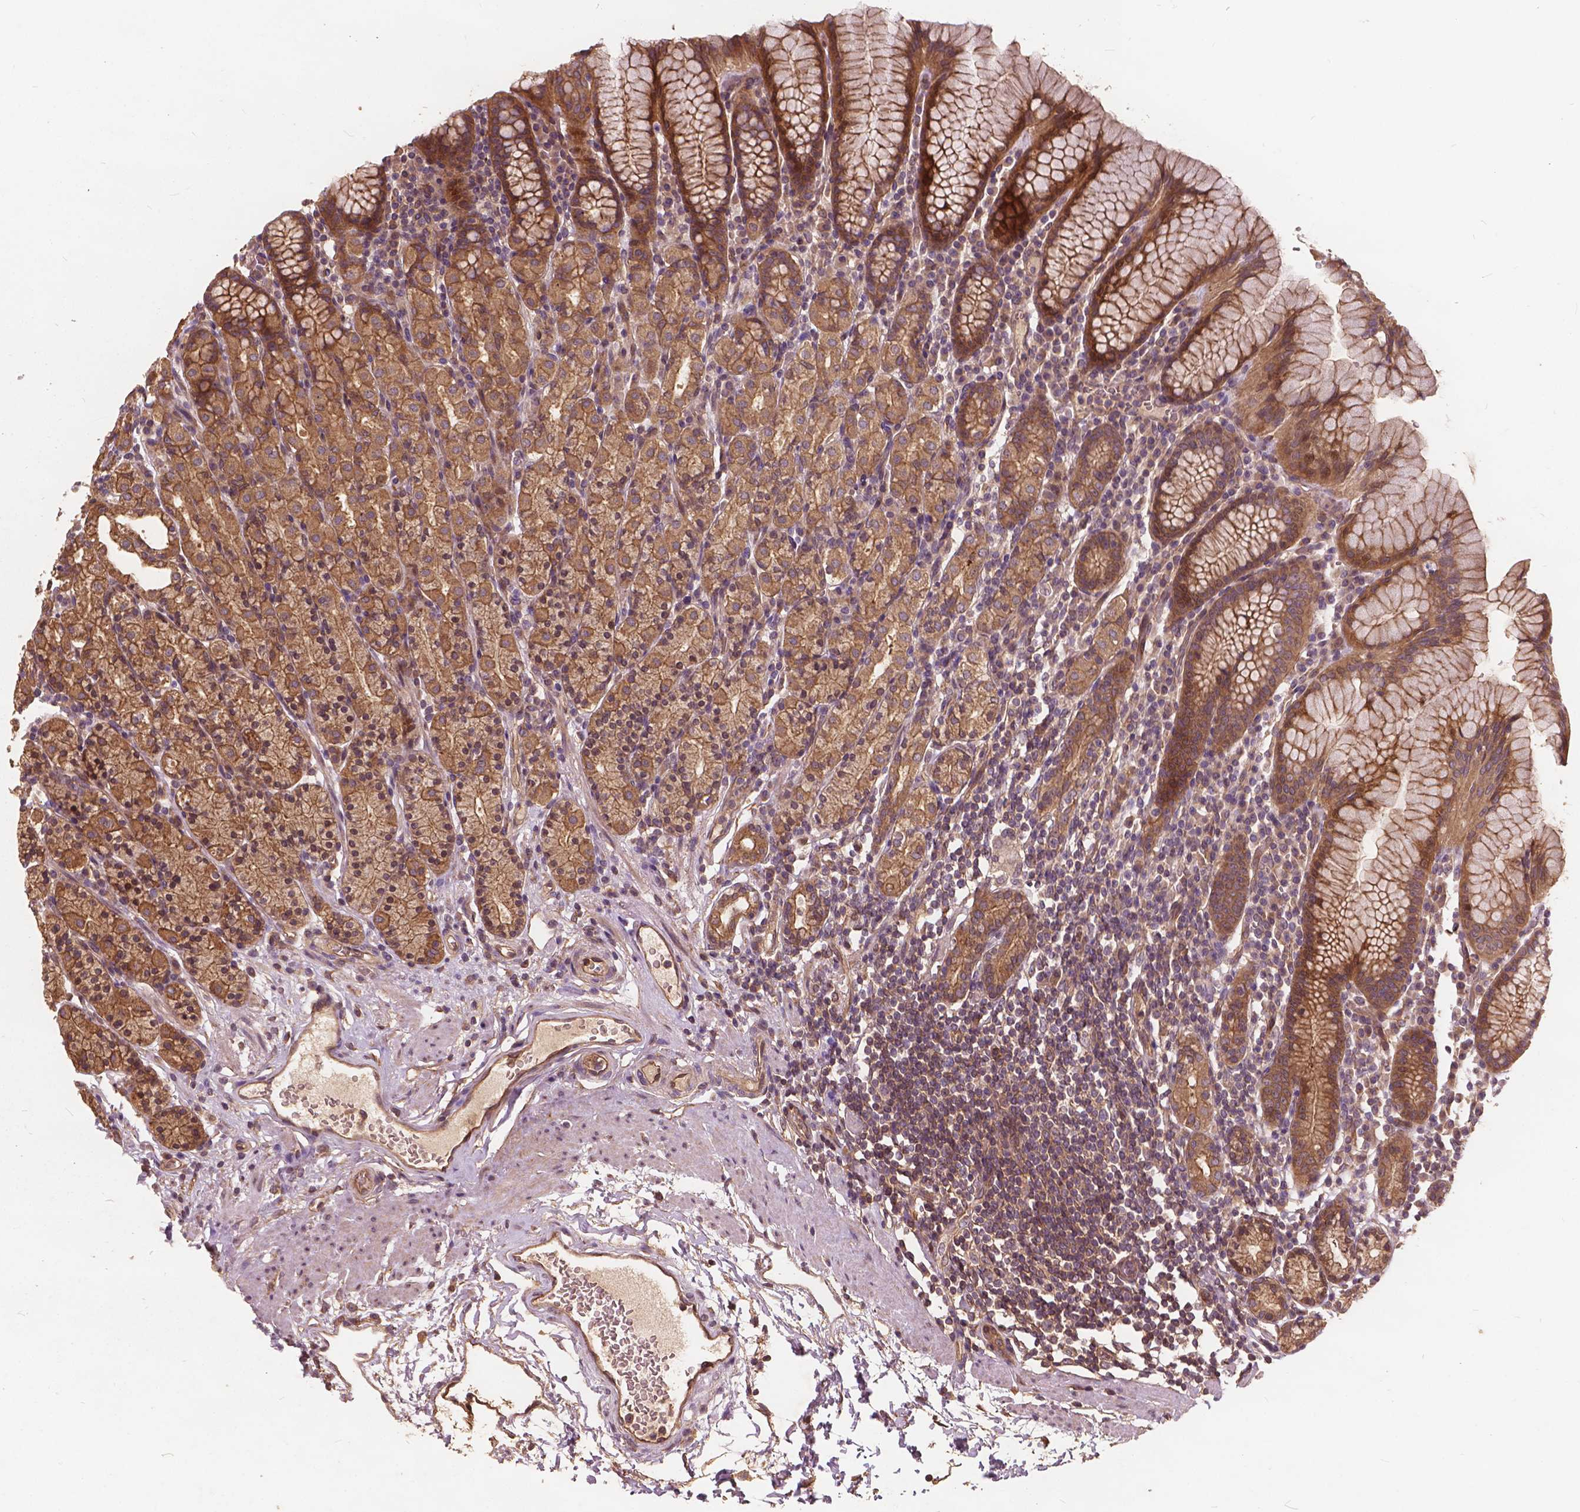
{"staining": {"intensity": "moderate", "quantity": ">75%", "location": "cytoplasmic/membranous"}, "tissue": "stomach", "cell_type": "Glandular cells", "image_type": "normal", "snomed": [{"axis": "morphology", "description": "Normal tissue, NOS"}, {"axis": "topography", "description": "Stomach, upper"}, {"axis": "topography", "description": "Stomach"}], "caption": "The photomicrograph shows a brown stain indicating the presence of a protein in the cytoplasmic/membranous of glandular cells in stomach. (DAB IHC with brightfield microscopy, high magnification).", "gene": "UBXN2A", "patient": {"sex": "male", "age": 62}}